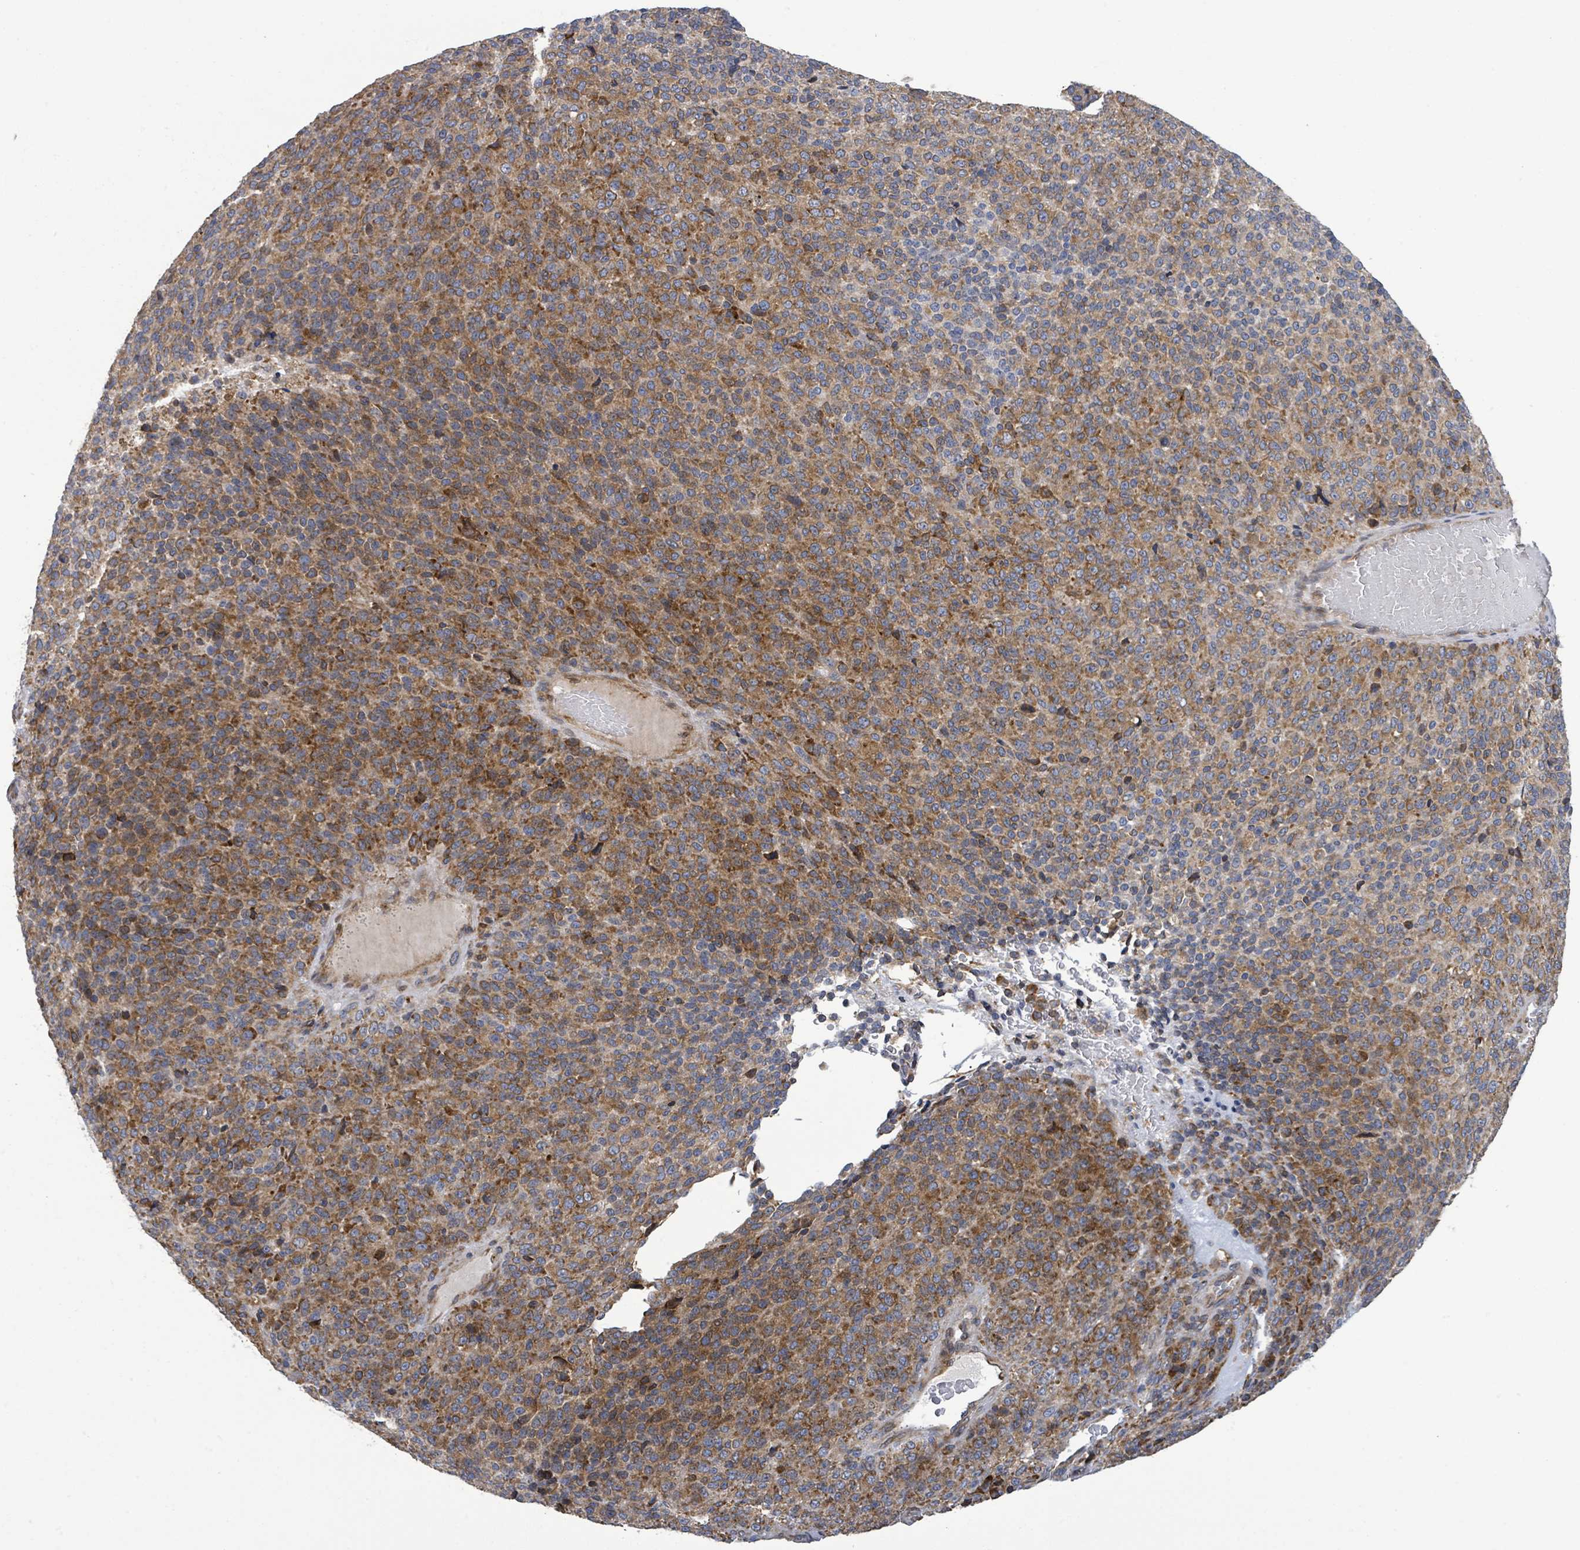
{"staining": {"intensity": "moderate", "quantity": ">75%", "location": "cytoplasmic/membranous"}, "tissue": "melanoma", "cell_type": "Tumor cells", "image_type": "cancer", "snomed": [{"axis": "morphology", "description": "Malignant melanoma, Metastatic site"}, {"axis": "topography", "description": "Brain"}], "caption": "The immunohistochemical stain labels moderate cytoplasmic/membranous positivity in tumor cells of malignant melanoma (metastatic site) tissue.", "gene": "NOMO1", "patient": {"sex": "female", "age": 56}}